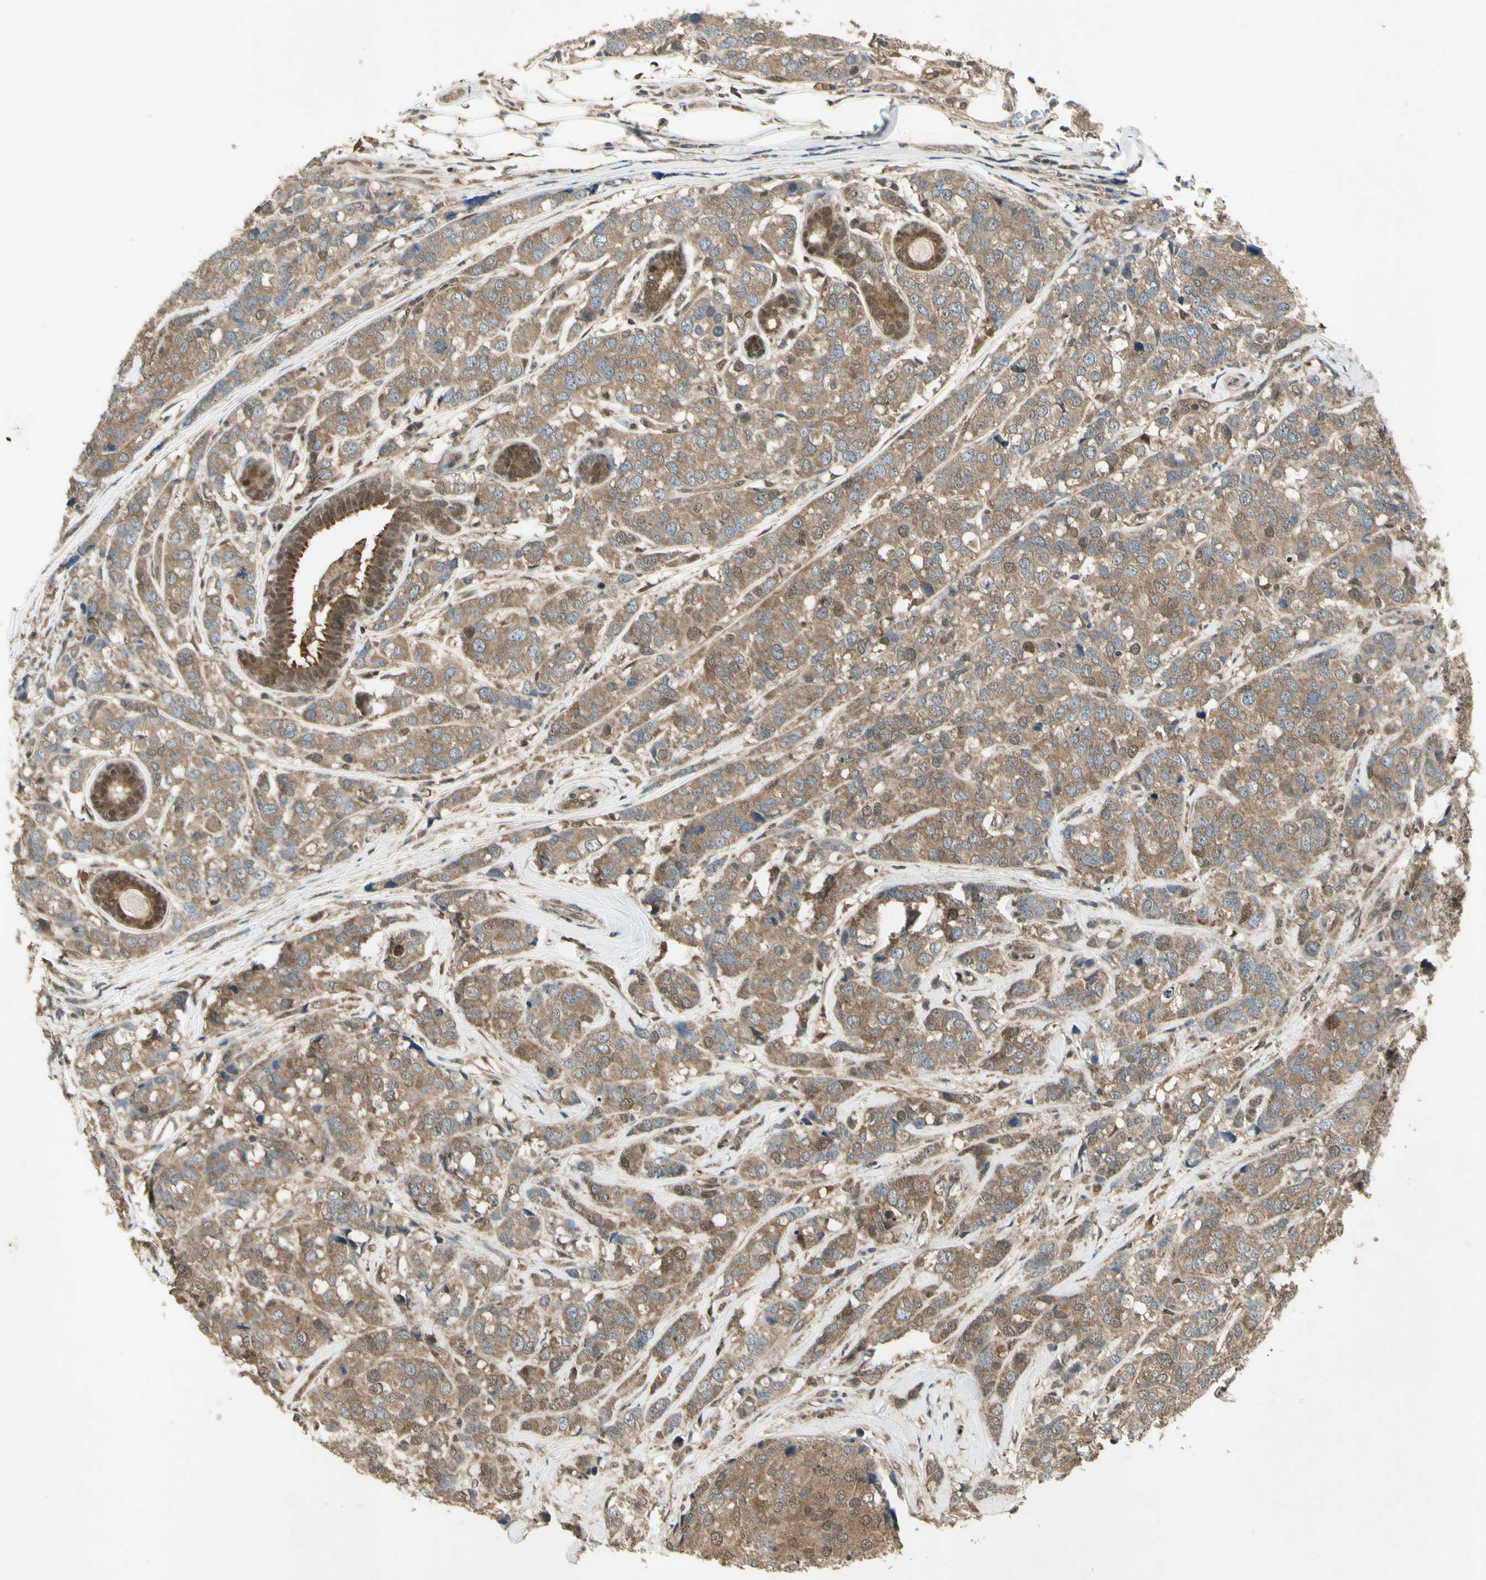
{"staining": {"intensity": "moderate", "quantity": ">75%", "location": "cytoplasmic/membranous"}, "tissue": "breast cancer", "cell_type": "Tumor cells", "image_type": "cancer", "snomed": [{"axis": "morphology", "description": "Lobular carcinoma"}, {"axis": "topography", "description": "Breast"}], "caption": "This micrograph demonstrates IHC staining of lobular carcinoma (breast), with medium moderate cytoplasmic/membranous positivity in approximately >75% of tumor cells.", "gene": "PSMD5", "patient": {"sex": "female", "age": 59}}